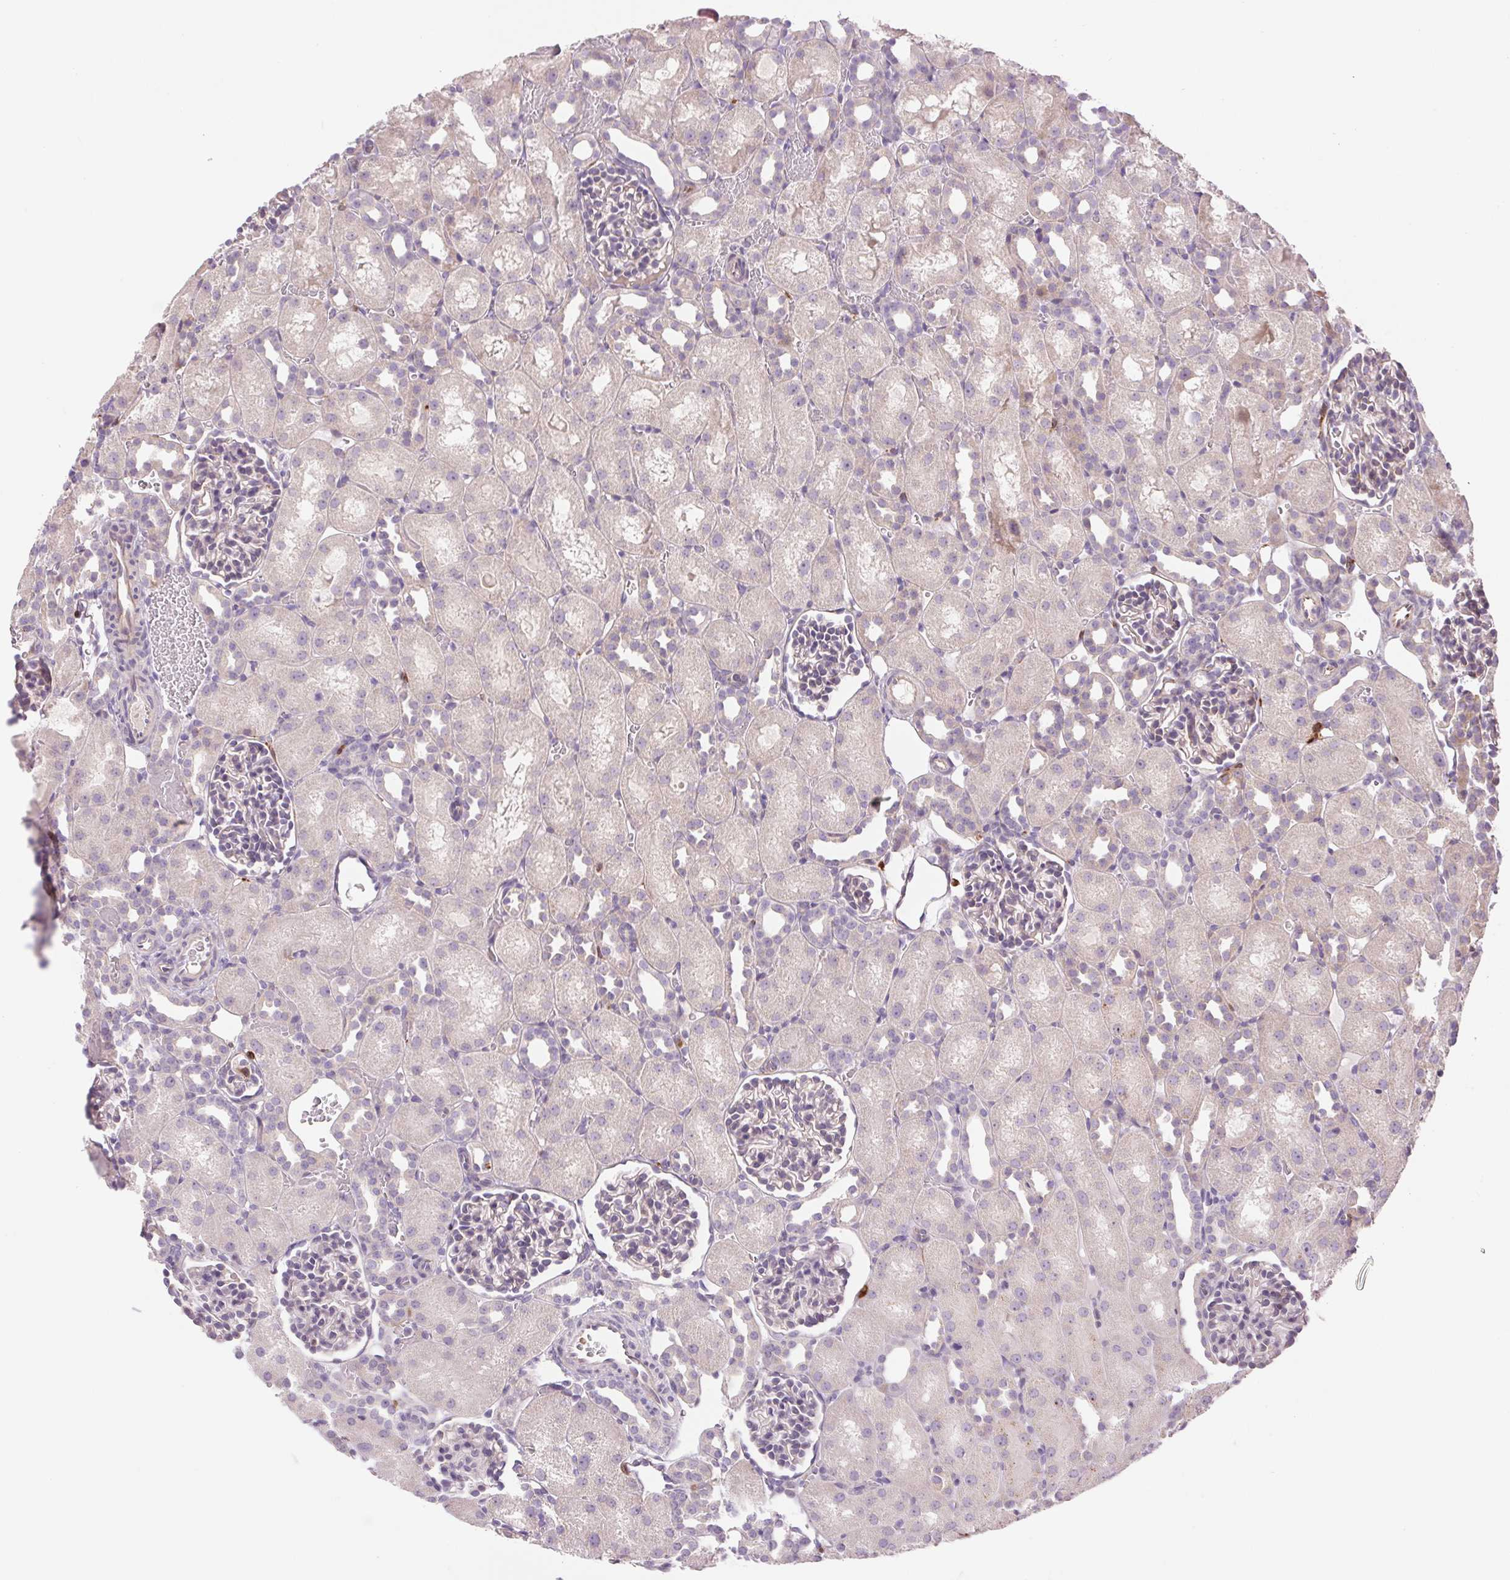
{"staining": {"intensity": "weak", "quantity": "<25%", "location": "cytoplasmic/membranous"}, "tissue": "kidney", "cell_type": "Cells in glomeruli", "image_type": "normal", "snomed": [{"axis": "morphology", "description": "Normal tissue, NOS"}, {"axis": "topography", "description": "Kidney"}], "caption": "Immunohistochemical staining of benign kidney displays no significant staining in cells in glomeruli. Brightfield microscopy of immunohistochemistry stained with DAB (3,3'-diaminobenzidine) (brown) and hematoxylin (blue), captured at high magnification.", "gene": "METTL17", "patient": {"sex": "male", "age": 1}}